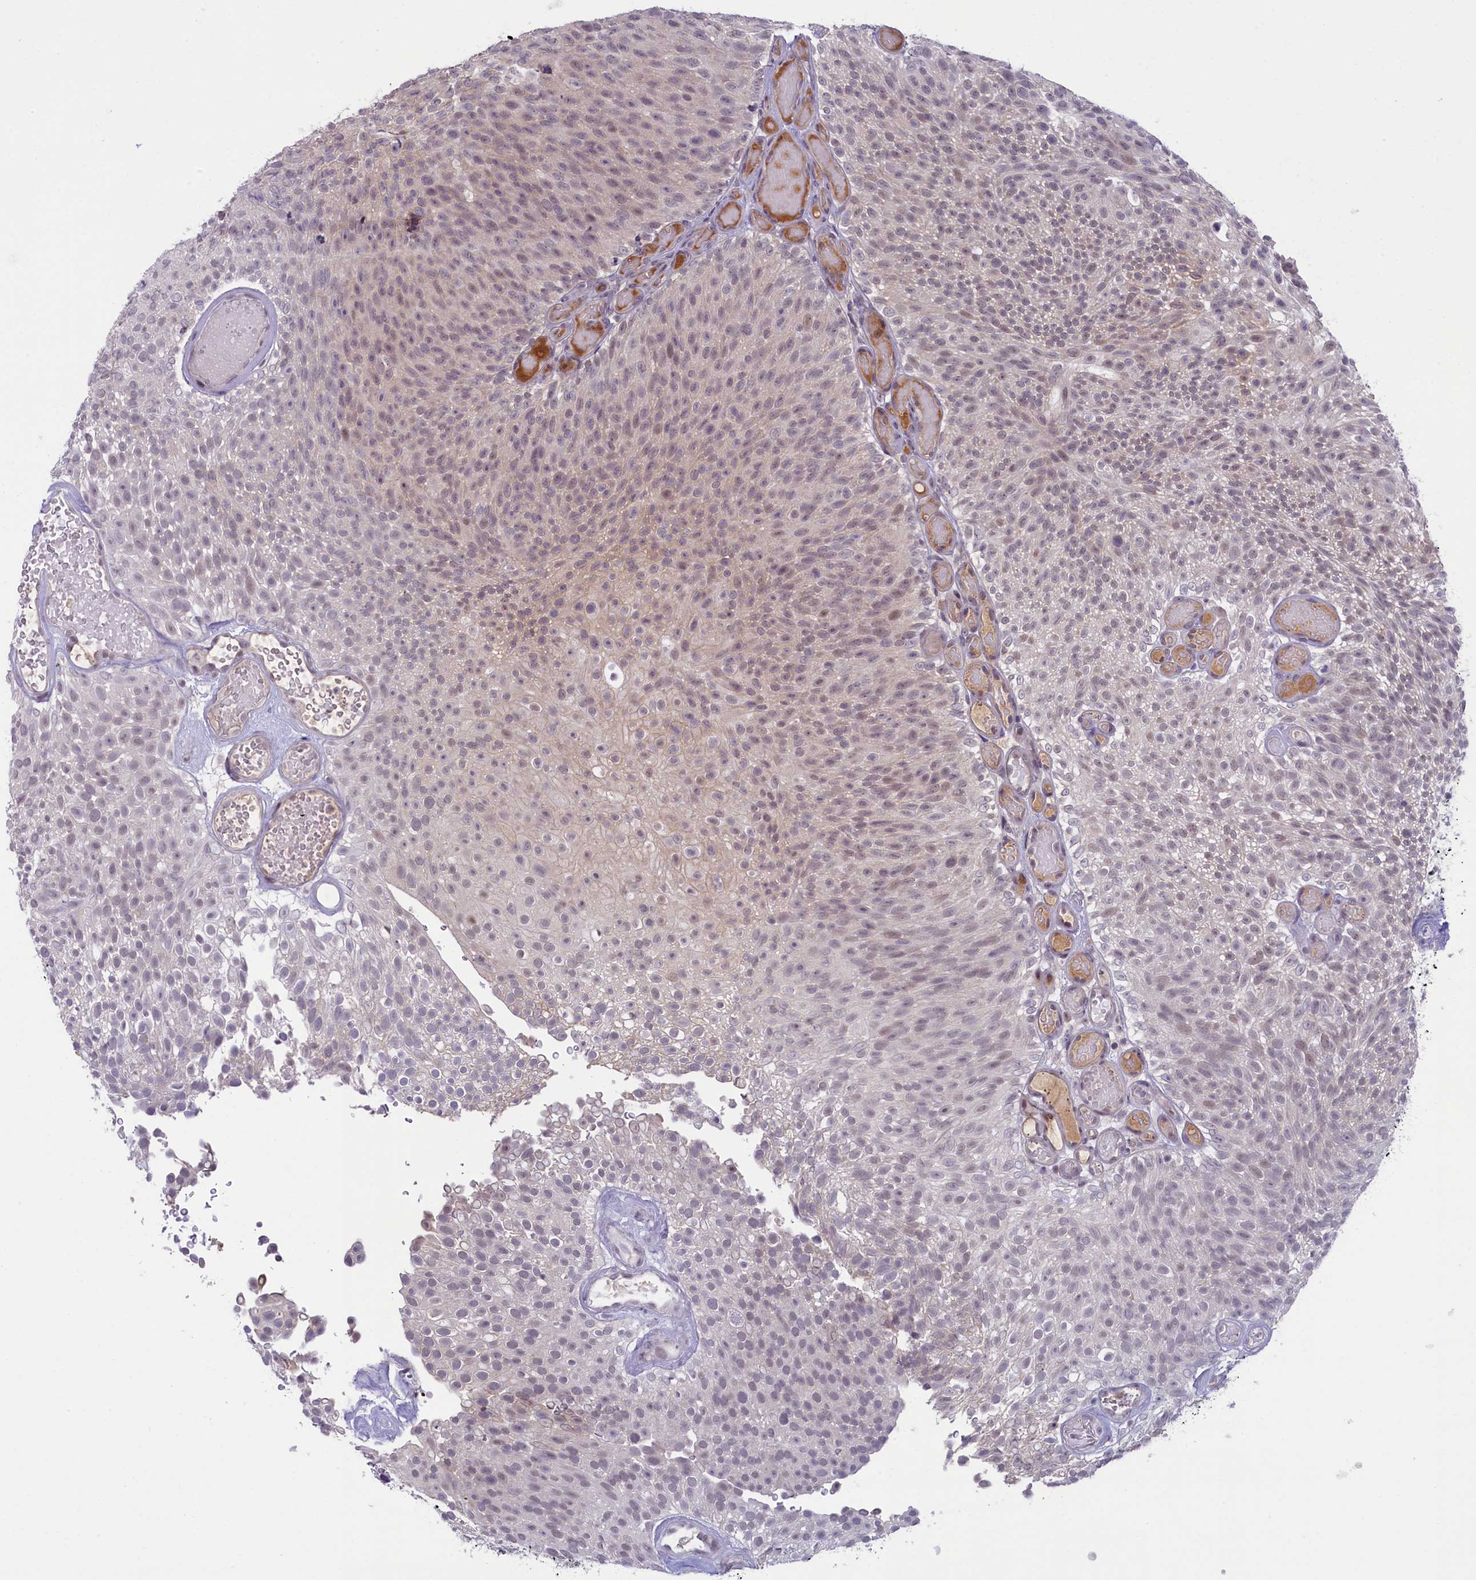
{"staining": {"intensity": "weak", "quantity": "25%-75%", "location": "nuclear"}, "tissue": "urothelial cancer", "cell_type": "Tumor cells", "image_type": "cancer", "snomed": [{"axis": "morphology", "description": "Urothelial carcinoma, Low grade"}, {"axis": "topography", "description": "Urinary bladder"}], "caption": "Immunohistochemical staining of human urothelial carcinoma (low-grade) shows weak nuclear protein expression in about 25%-75% of tumor cells.", "gene": "CRAMP1", "patient": {"sex": "male", "age": 78}}